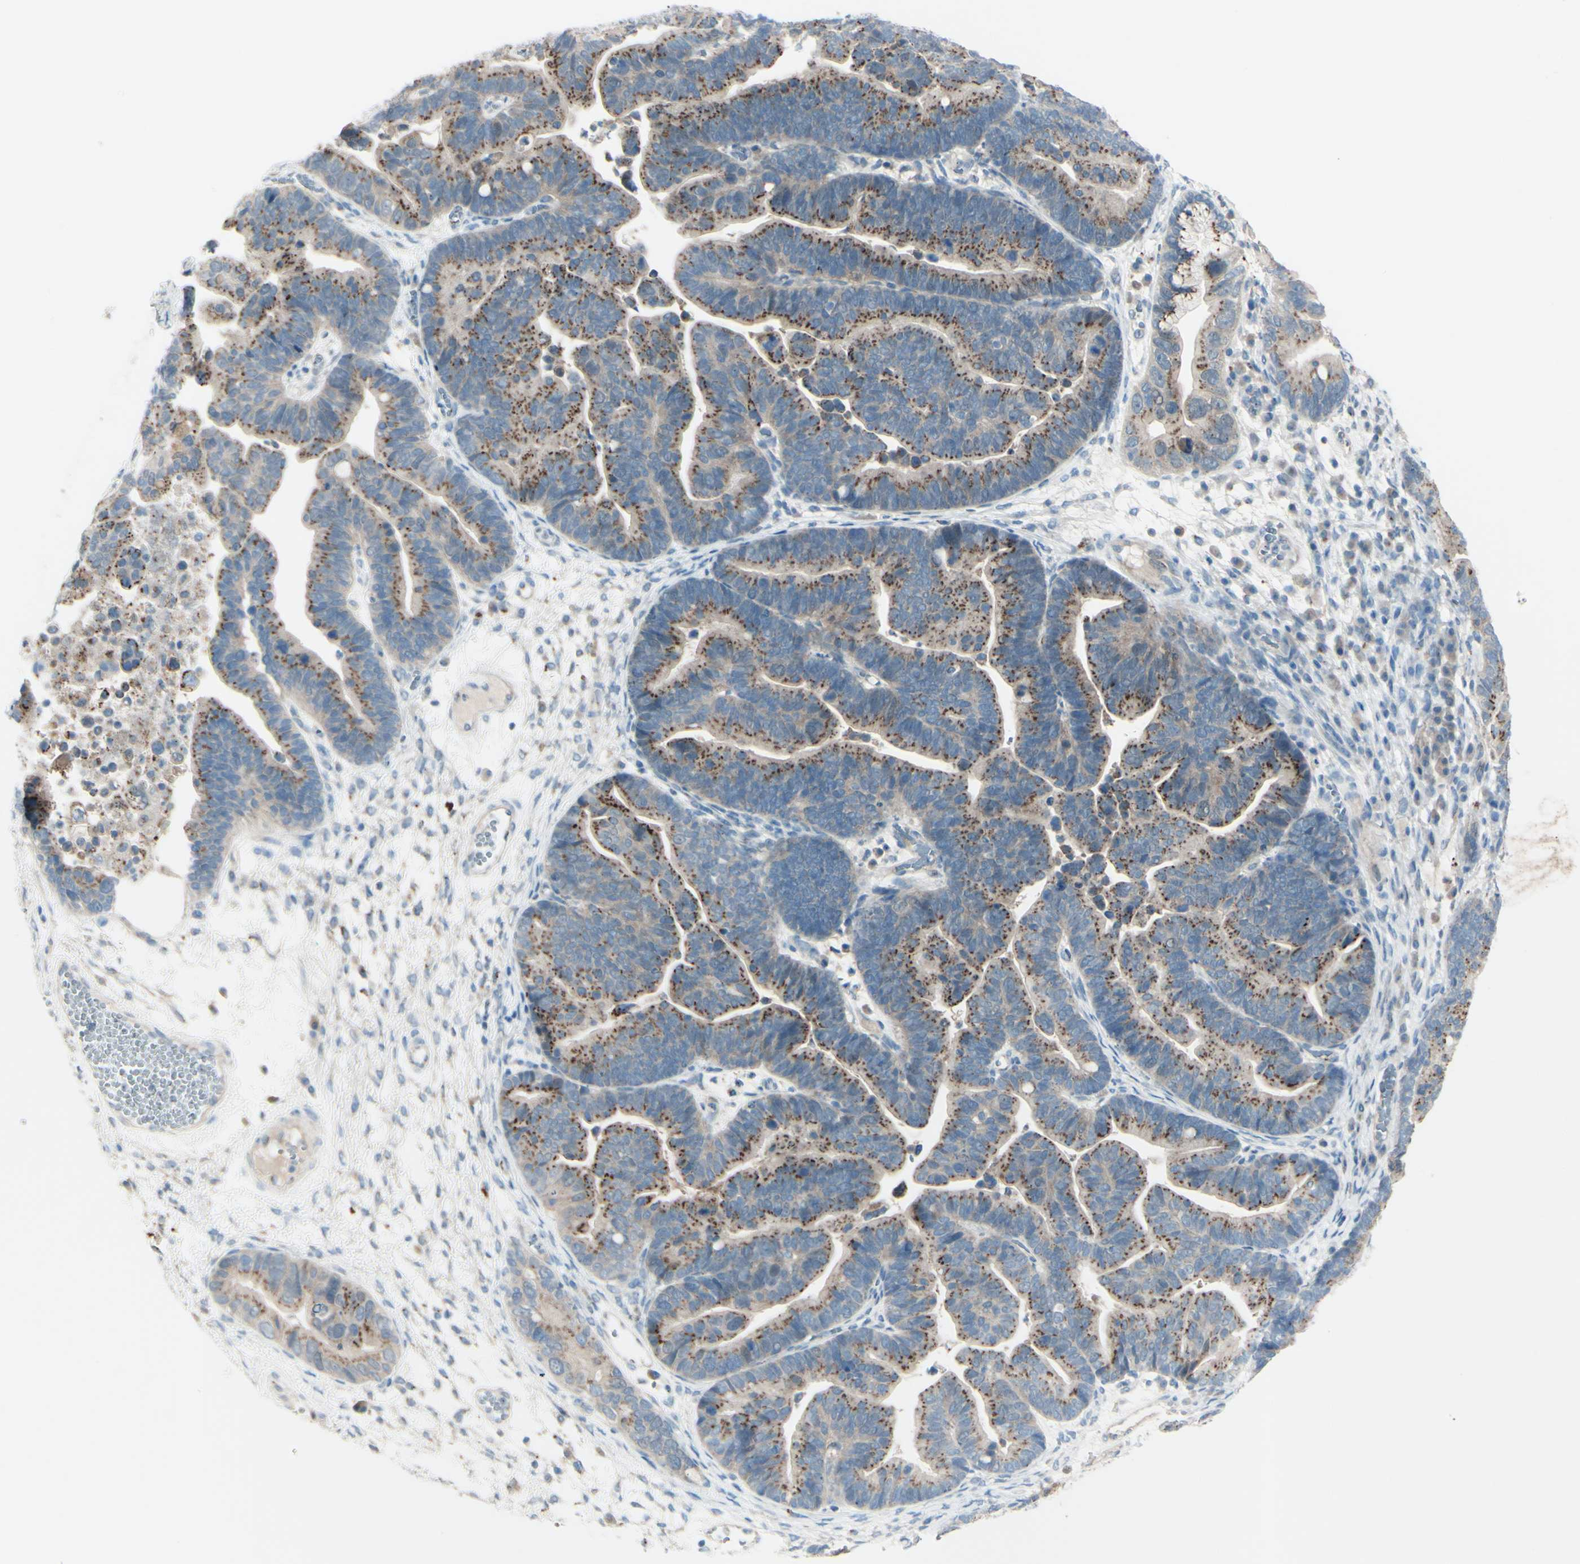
{"staining": {"intensity": "strong", "quantity": ">75%", "location": "cytoplasmic/membranous"}, "tissue": "ovarian cancer", "cell_type": "Tumor cells", "image_type": "cancer", "snomed": [{"axis": "morphology", "description": "Cystadenocarcinoma, serous, NOS"}, {"axis": "topography", "description": "Ovary"}], "caption": "Human serous cystadenocarcinoma (ovarian) stained with a brown dye displays strong cytoplasmic/membranous positive positivity in approximately >75% of tumor cells.", "gene": "B4GALT1", "patient": {"sex": "female", "age": 56}}